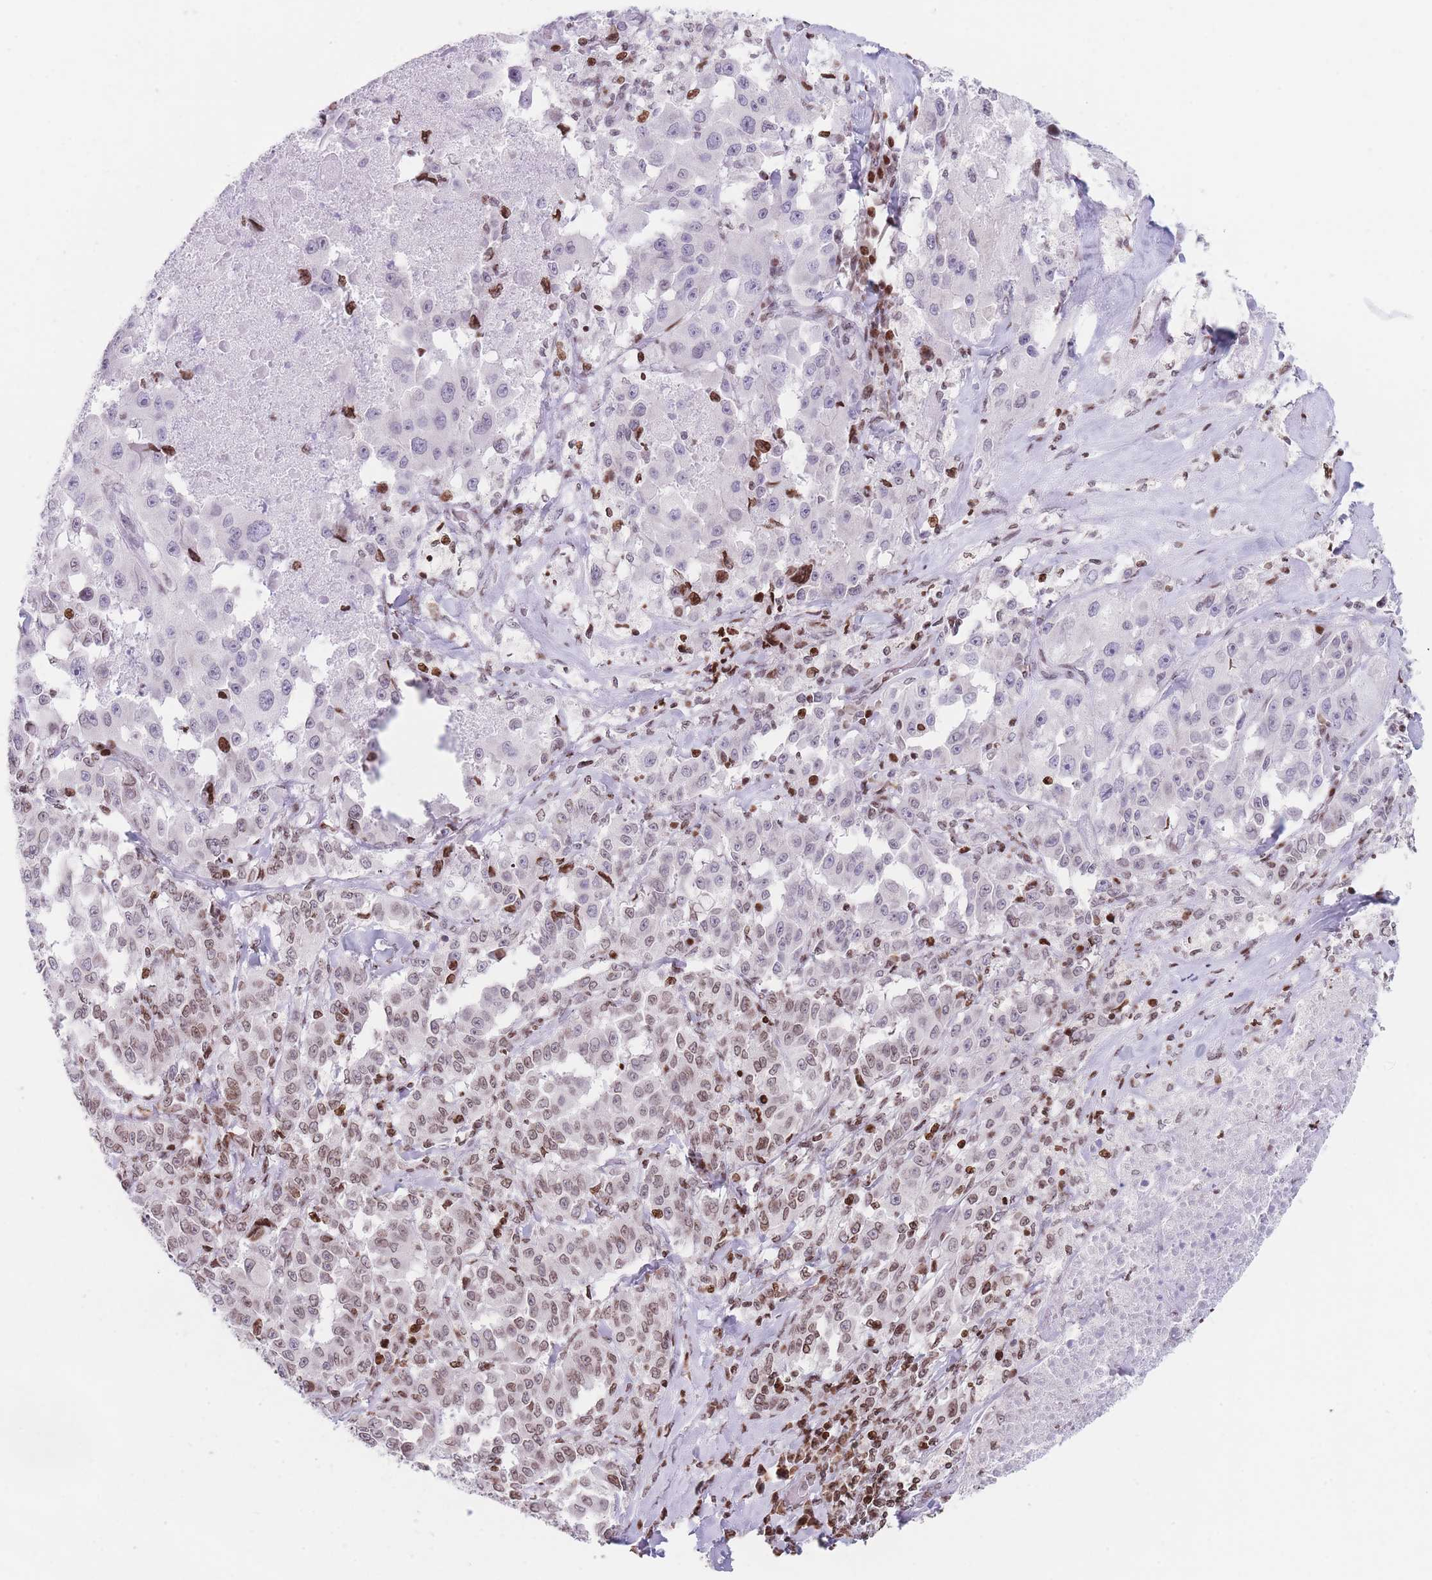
{"staining": {"intensity": "moderate", "quantity": "25%-75%", "location": "nuclear"}, "tissue": "melanoma", "cell_type": "Tumor cells", "image_type": "cancer", "snomed": [{"axis": "morphology", "description": "Malignant melanoma, Metastatic site"}, {"axis": "topography", "description": "Lymph node"}], "caption": "Malignant melanoma (metastatic site) was stained to show a protein in brown. There is medium levels of moderate nuclear staining in about 25%-75% of tumor cells. The protein of interest is stained brown, and the nuclei are stained in blue (DAB IHC with brightfield microscopy, high magnification).", "gene": "AK9", "patient": {"sex": "male", "age": 62}}